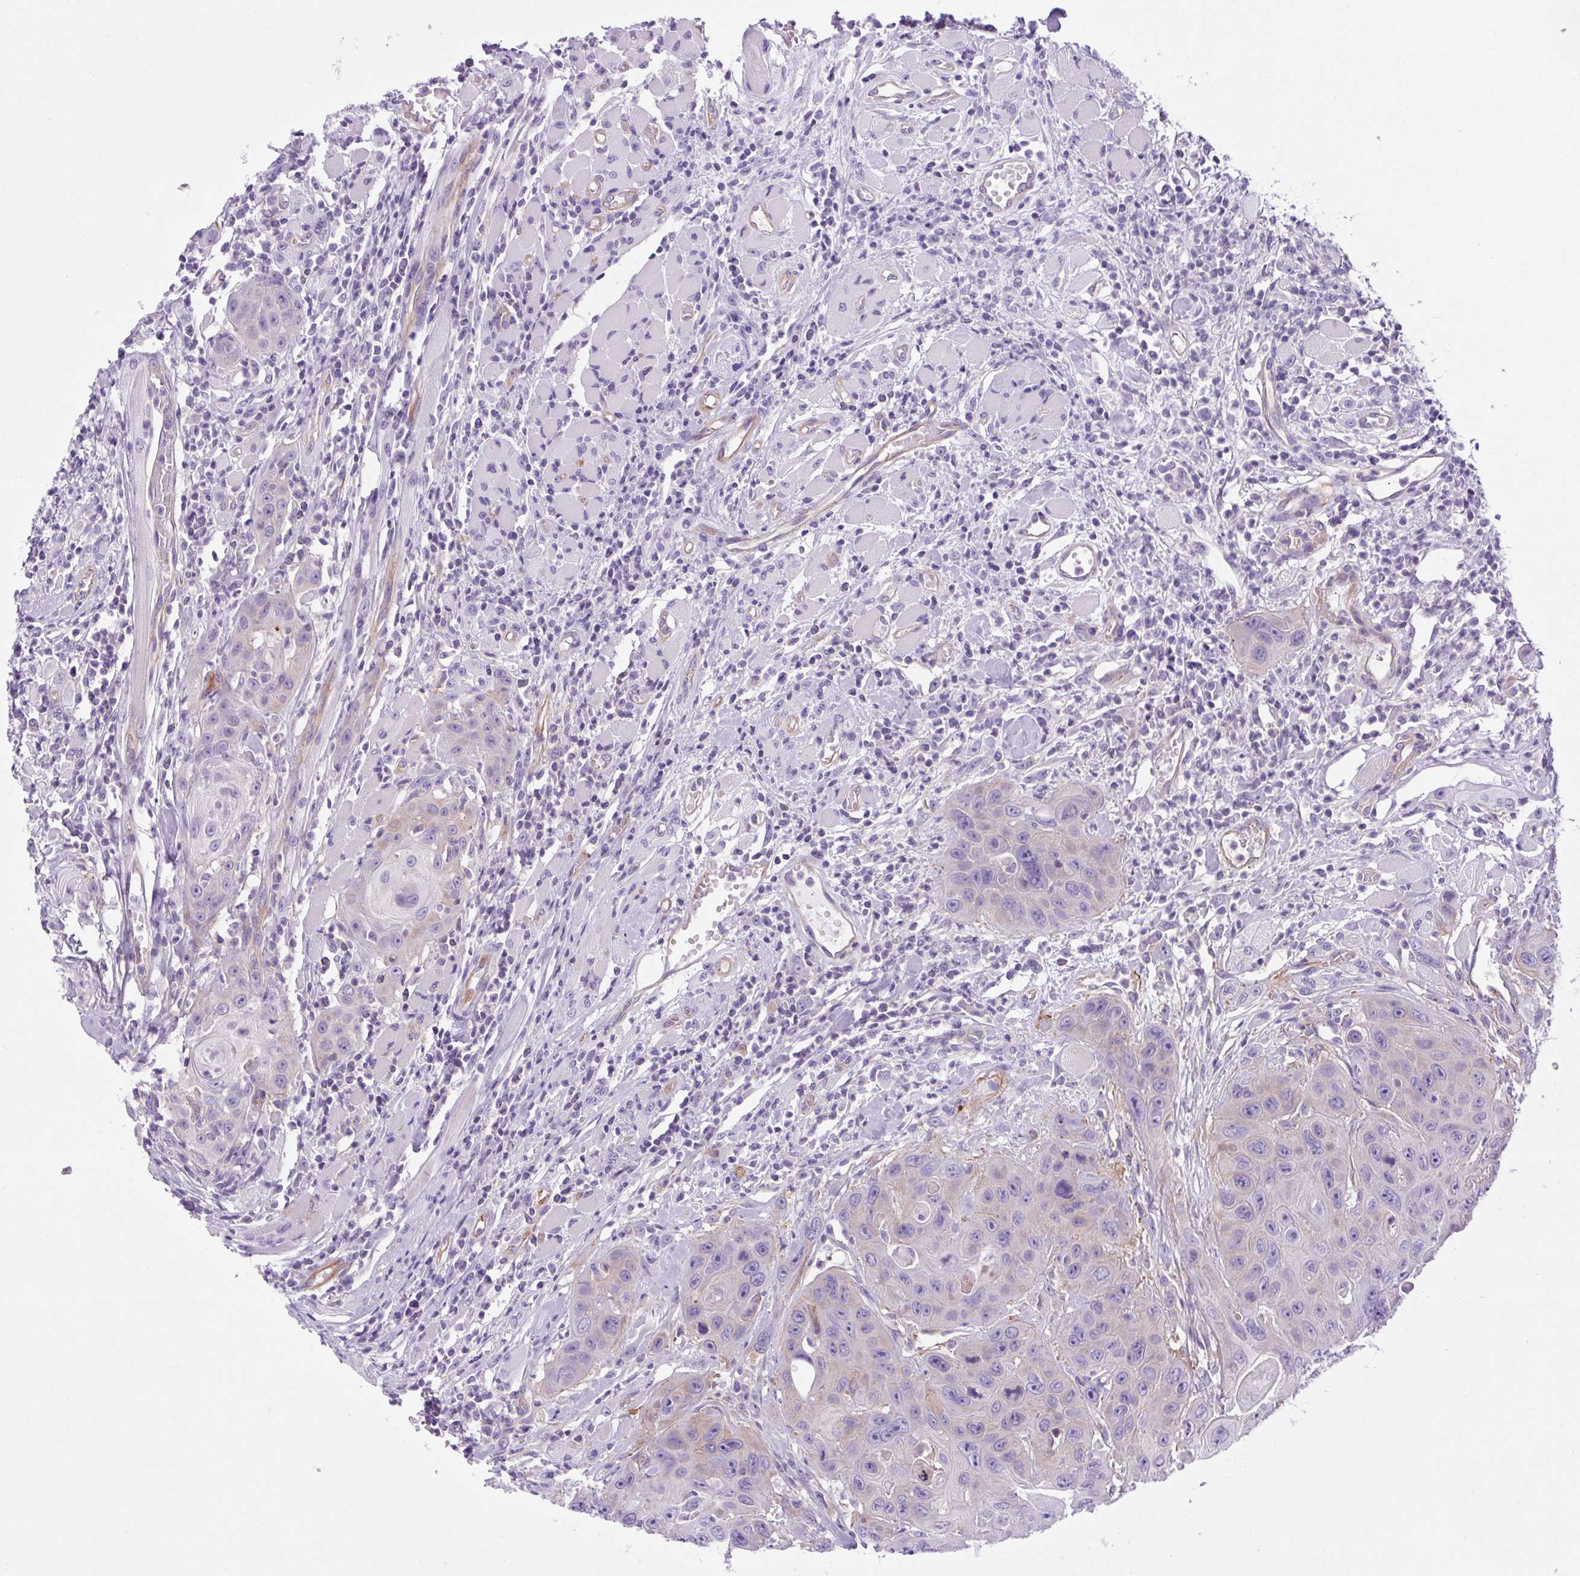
{"staining": {"intensity": "negative", "quantity": "none", "location": "none"}, "tissue": "head and neck cancer", "cell_type": "Tumor cells", "image_type": "cancer", "snomed": [{"axis": "morphology", "description": "Squamous cell carcinoma, NOS"}, {"axis": "topography", "description": "Head-Neck"}], "caption": "Immunohistochemical staining of human squamous cell carcinoma (head and neck) shows no significant expression in tumor cells.", "gene": "OOEP", "patient": {"sex": "female", "age": 59}}